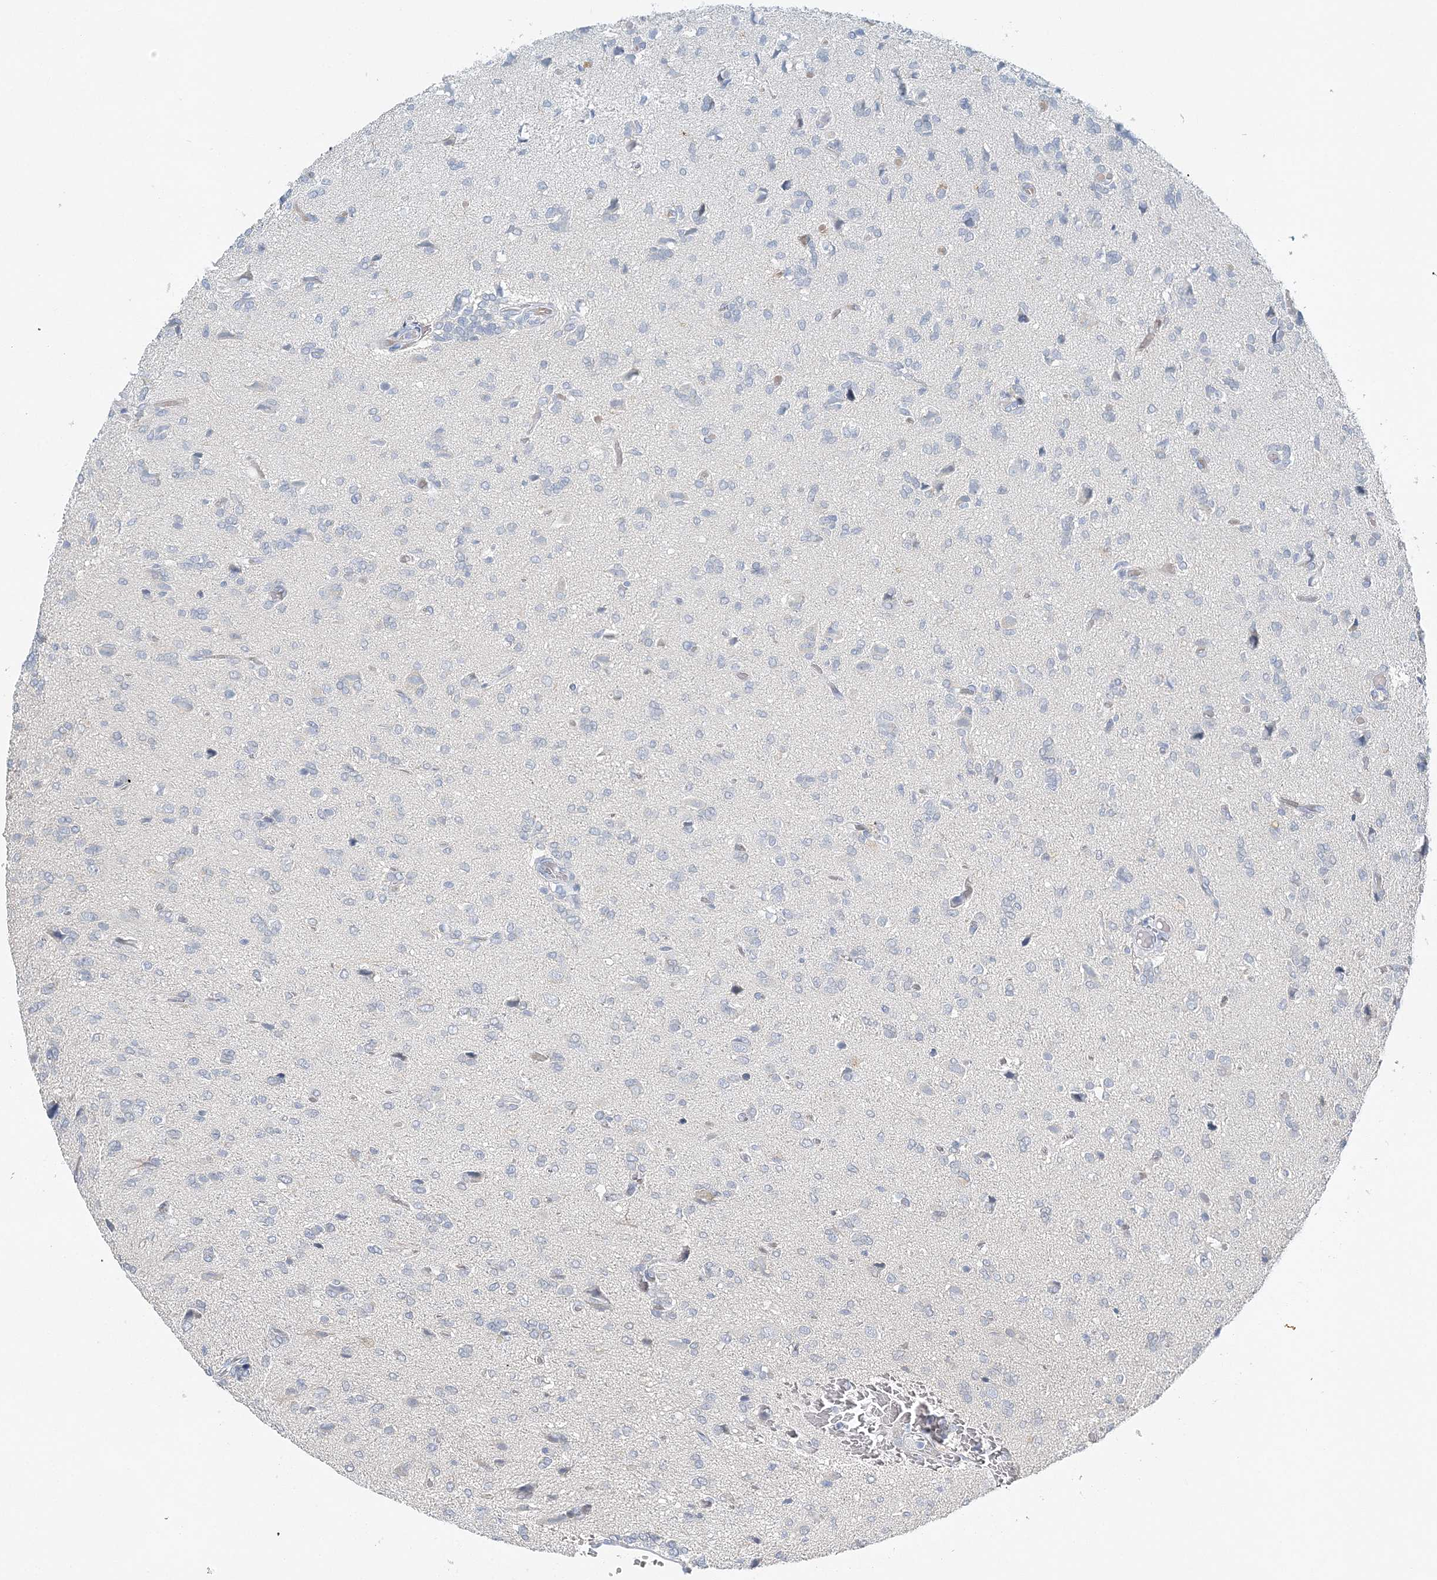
{"staining": {"intensity": "negative", "quantity": "none", "location": "none"}, "tissue": "glioma", "cell_type": "Tumor cells", "image_type": "cancer", "snomed": [{"axis": "morphology", "description": "Glioma, malignant, High grade"}, {"axis": "topography", "description": "Brain"}], "caption": "IHC histopathology image of malignant high-grade glioma stained for a protein (brown), which exhibits no positivity in tumor cells.", "gene": "VILL", "patient": {"sex": "female", "age": 59}}